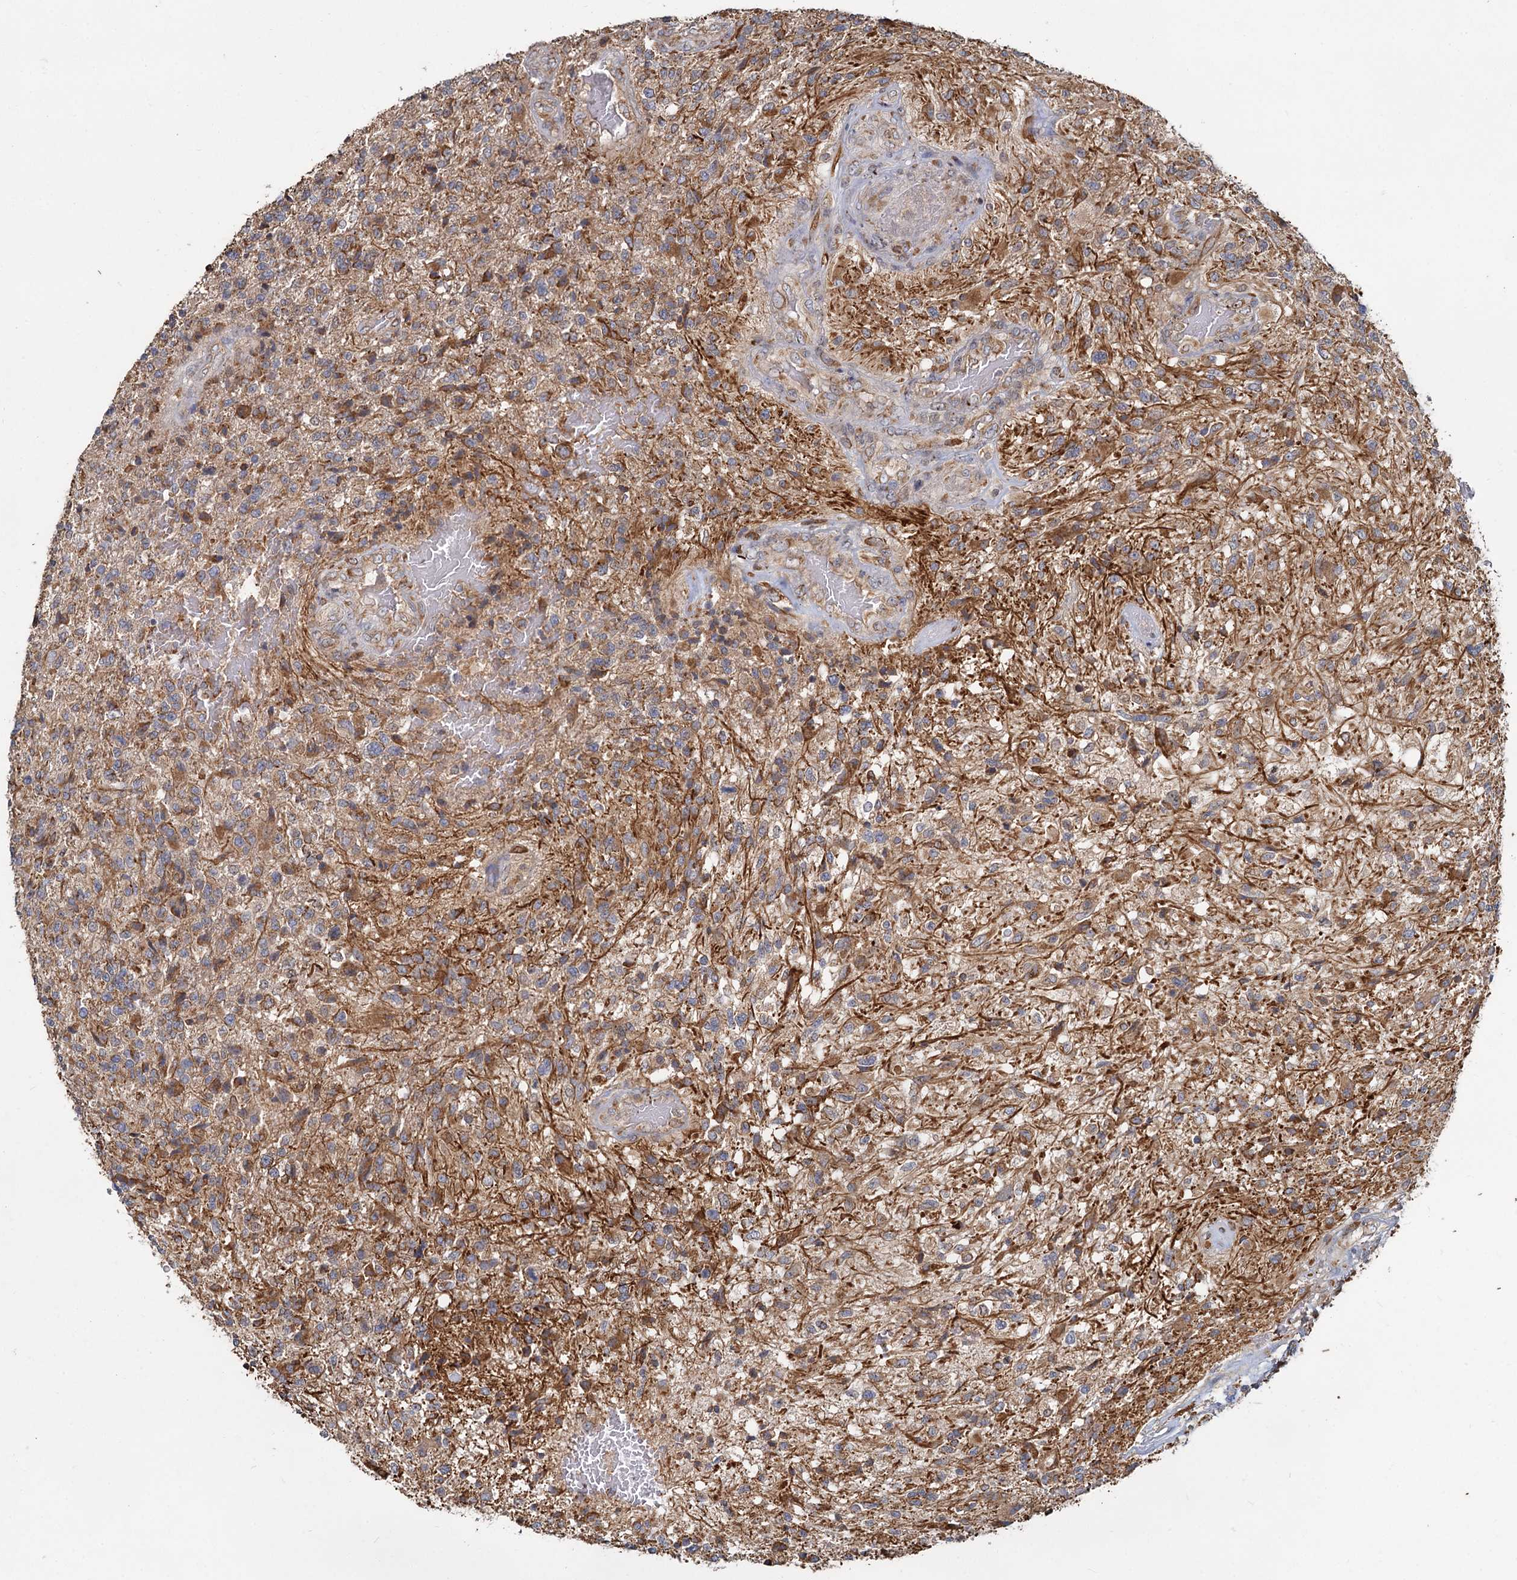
{"staining": {"intensity": "moderate", "quantity": "25%-75%", "location": "cytoplasmic/membranous"}, "tissue": "glioma", "cell_type": "Tumor cells", "image_type": "cancer", "snomed": [{"axis": "morphology", "description": "Glioma, malignant, High grade"}, {"axis": "topography", "description": "Brain"}], "caption": "The immunohistochemical stain labels moderate cytoplasmic/membranous positivity in tumor cells of malignant glioma (high-grade) tissue. The staining was performed using DAB, with brown indicating positive protein expression. Nuclei are stained blue with hematoxylin.", "gene": "LRRC51", "patient": {"sex": "male", "age": 56}}